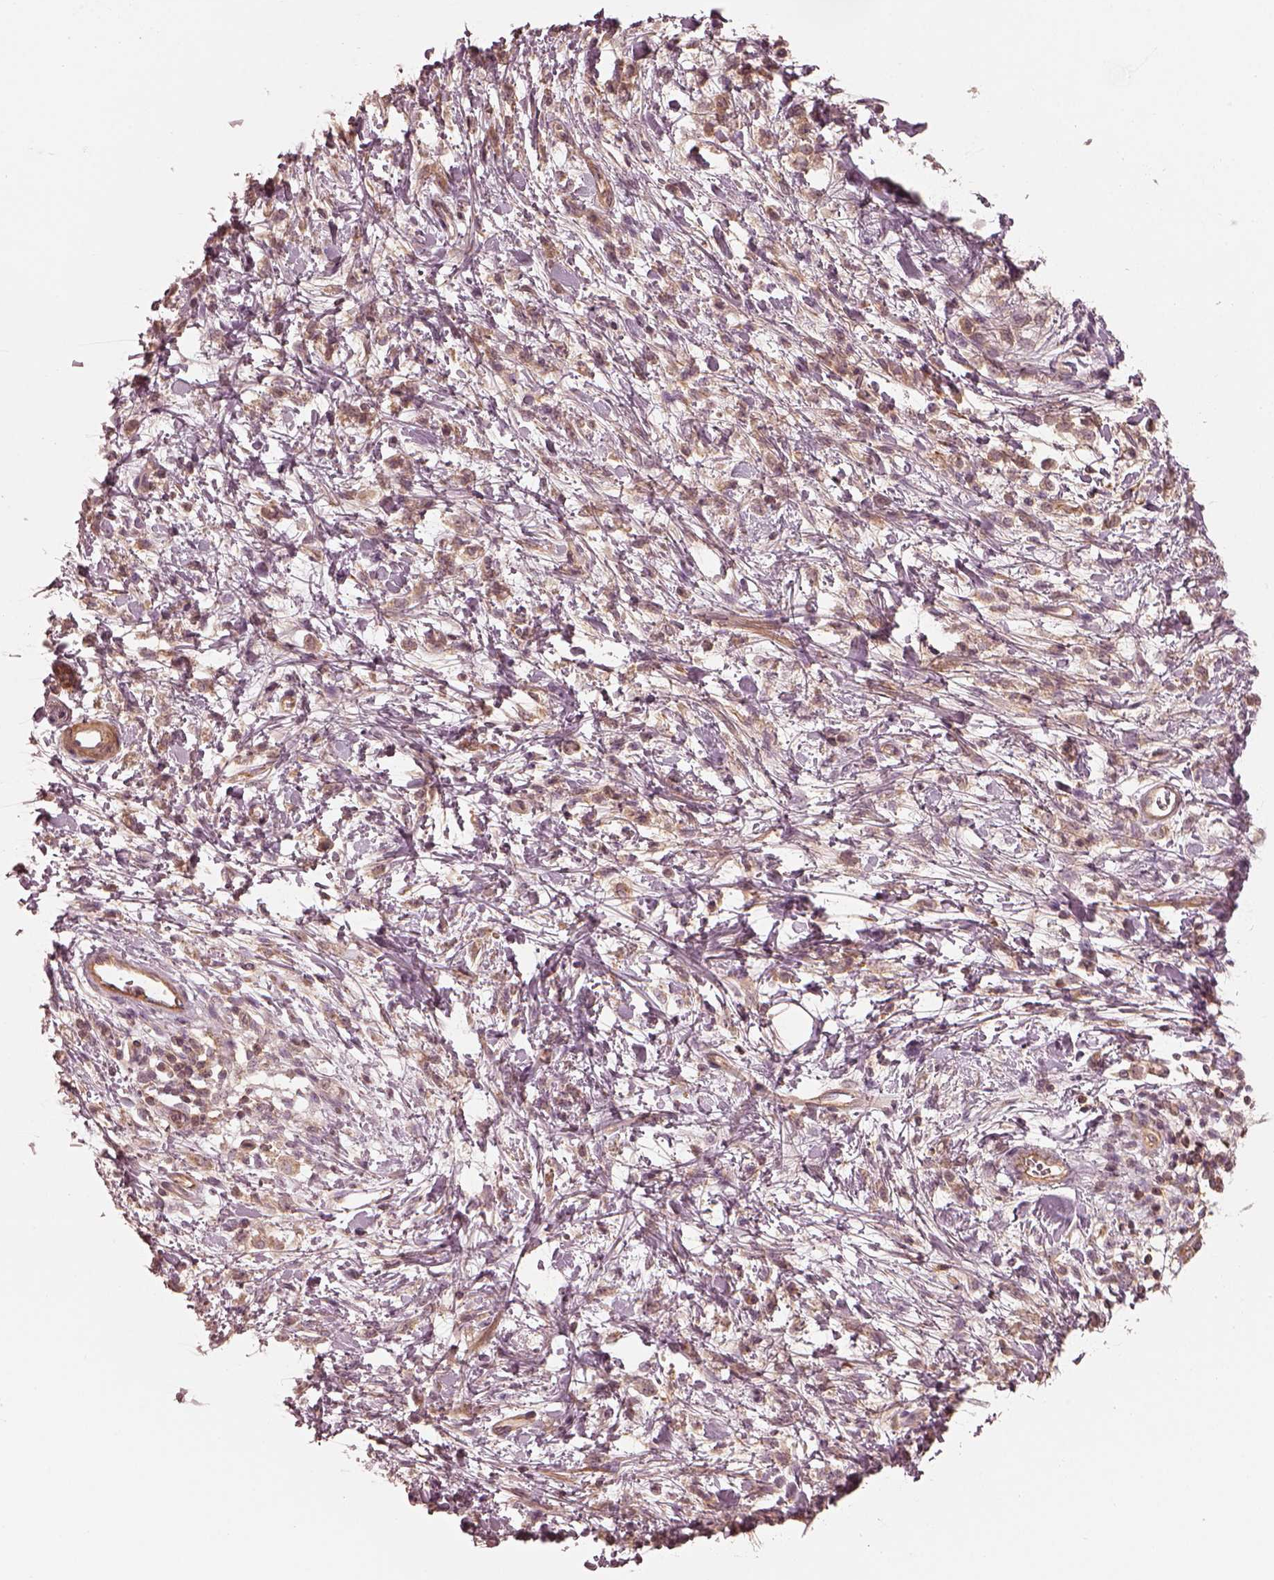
{"staining": {"intensity": "weak", "quantity": ">75%", "location": "cytoplasmic/membranous"}, "tissue": "stomach cancer", "cell_type": "Tumor cells", "image_type": "cancer", "snomed": [{"axis": "morphology", "description": "Adenocarcinoma, NOS"}, {"axis": "topography", "description": "Stomach"}], "caption": "Human stomach cancer stained with a protein marker shows weak staining in tumor cells.", "gene": "FAM107B", "patient": {"sex": "female", "age": 60}}